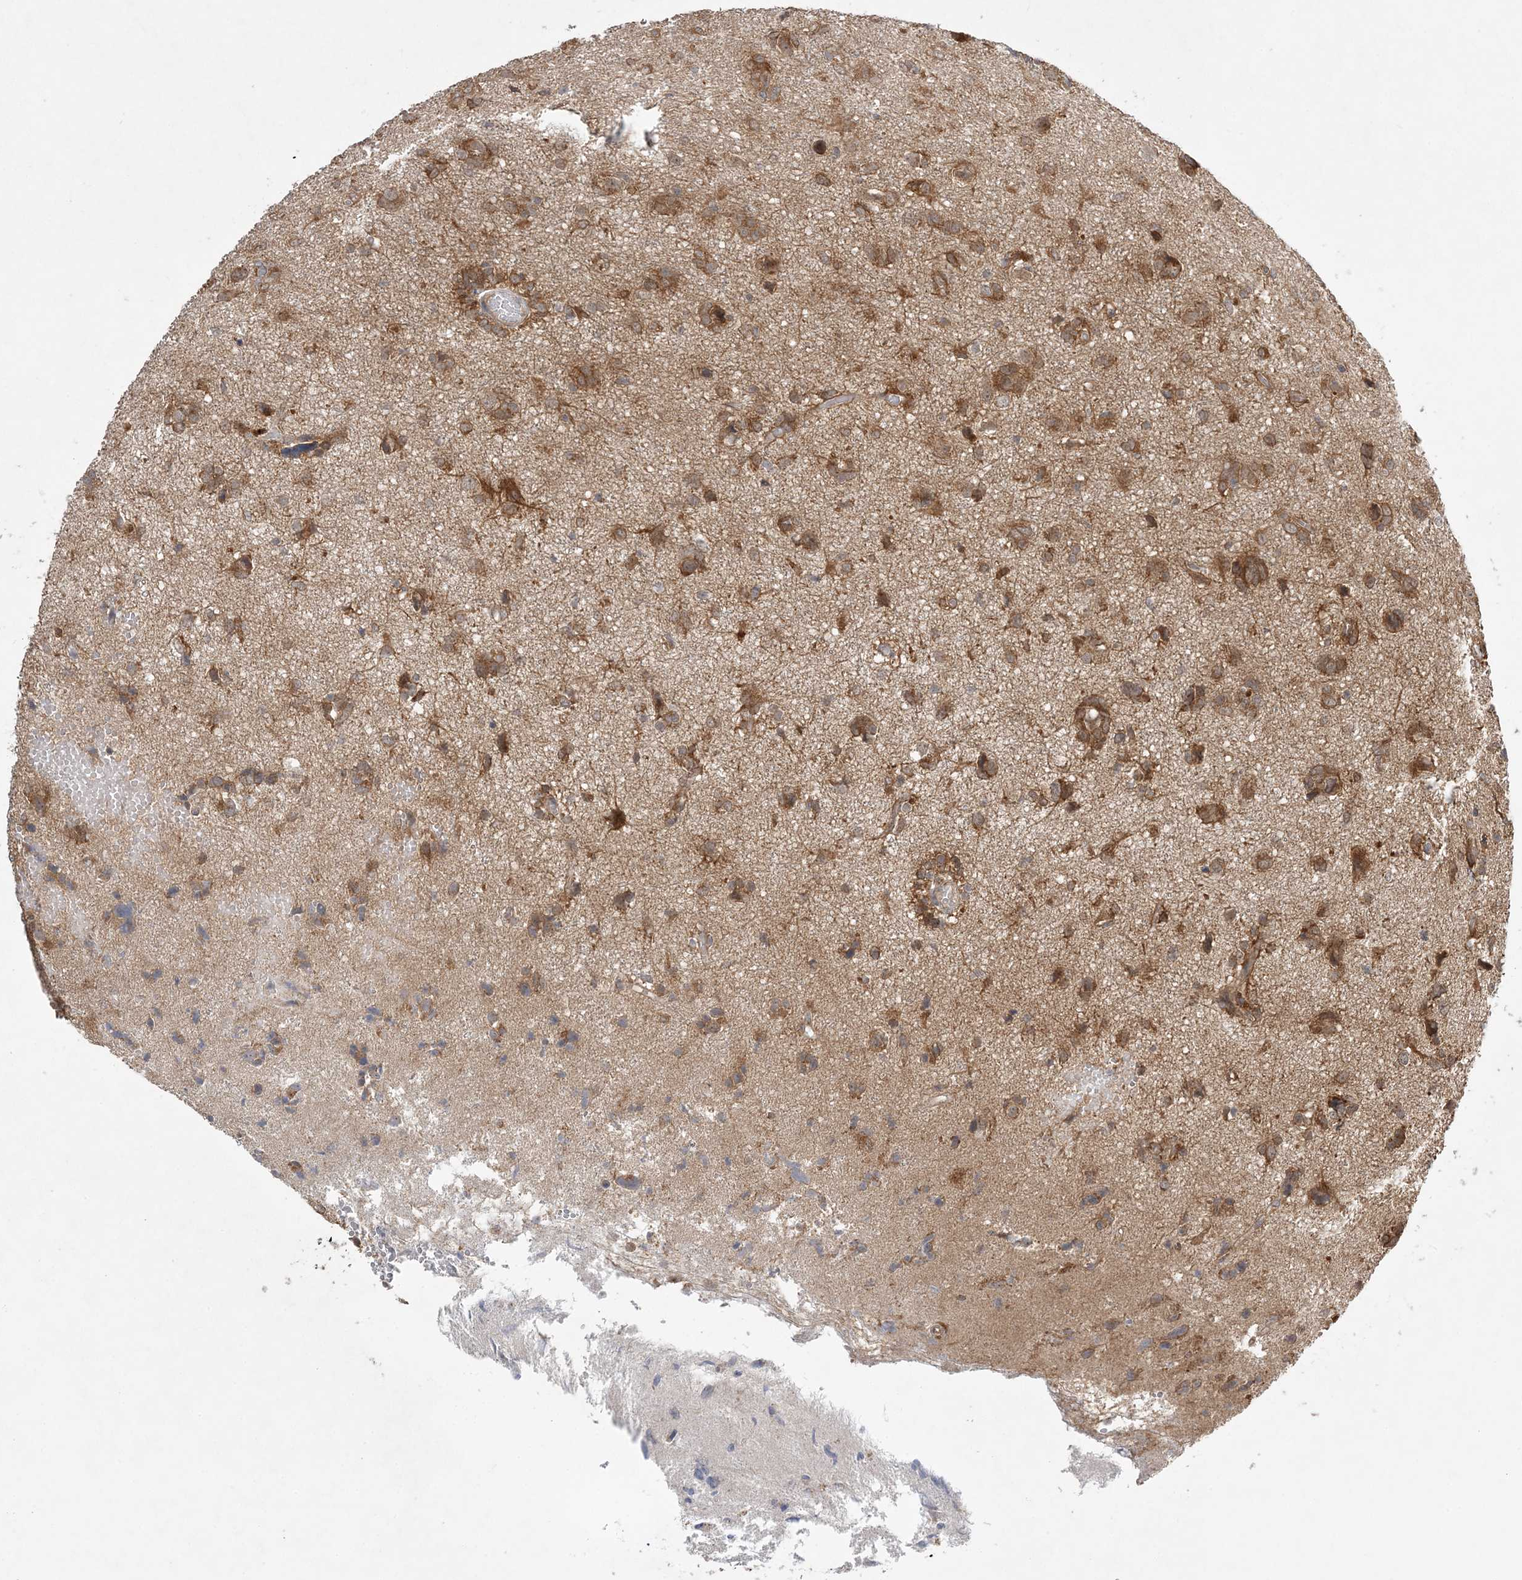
{"staining": {"intensity": "moderate", "quantity": ">75%", "location": "cytoplasmic/membranous"}, "tissue": "glioma", "cell_type": "Tumor cells", "image_type": "cancer", "snomed": [{"axis": "morphology", "description": "Glioma, malignant, High grade"}, {"axis": "topography", "description": "Brain"}], "caption": "Tumor cells reveal medium levels of moderate cytoplasmic/membranous expression in about >75% of cells in human malignant glioma (high-grade).", "gene": "MMADHC", "patient": {"sex": "female", "age": 59}}